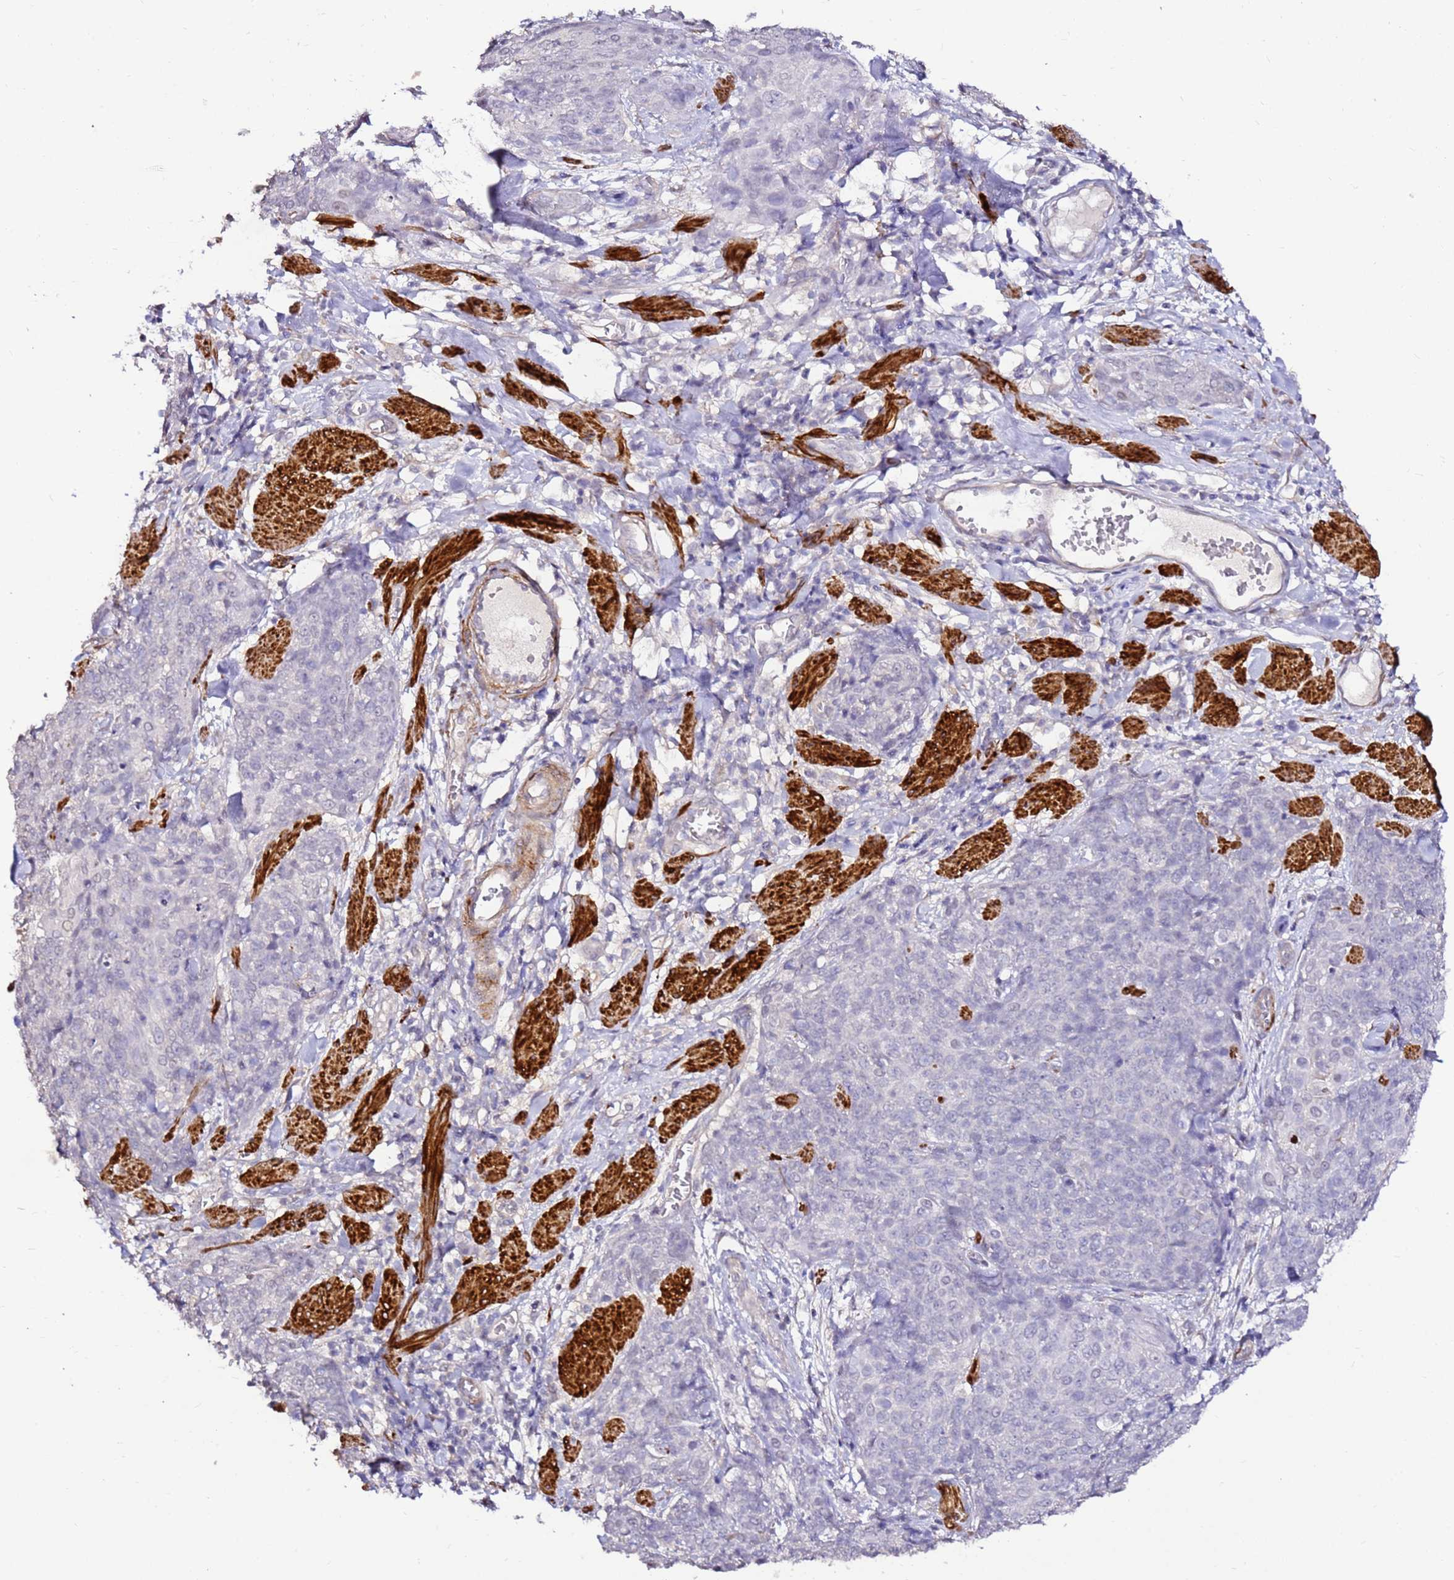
{"staining": {"intensity": "negative", "quantity": "none", "location": "none"}, "tissue": "skin cancer", "cell_type": "Tumor cells", "image_type": "cancer", "snomed": [{"axis": "morphology", "description": "Squamous cell carcinoma, NOS"}, {"axis": "topography", "description": "Skin"}, {"axis": "topography", "description": "Vulva"}], "caption": "Immunohistochemical staining of human squamous cell carcinoma (skin) exhibits no significant staining in tumor cells. Brightfield microscopy of immunohistochemistry (IHC) stained with DAB (3,3'-diaminobenzidine) (brown) and hematoxylin (blue), captured at high magnification.", "gene": "ART5", "patient": {"sex": "female", "age": 85}}